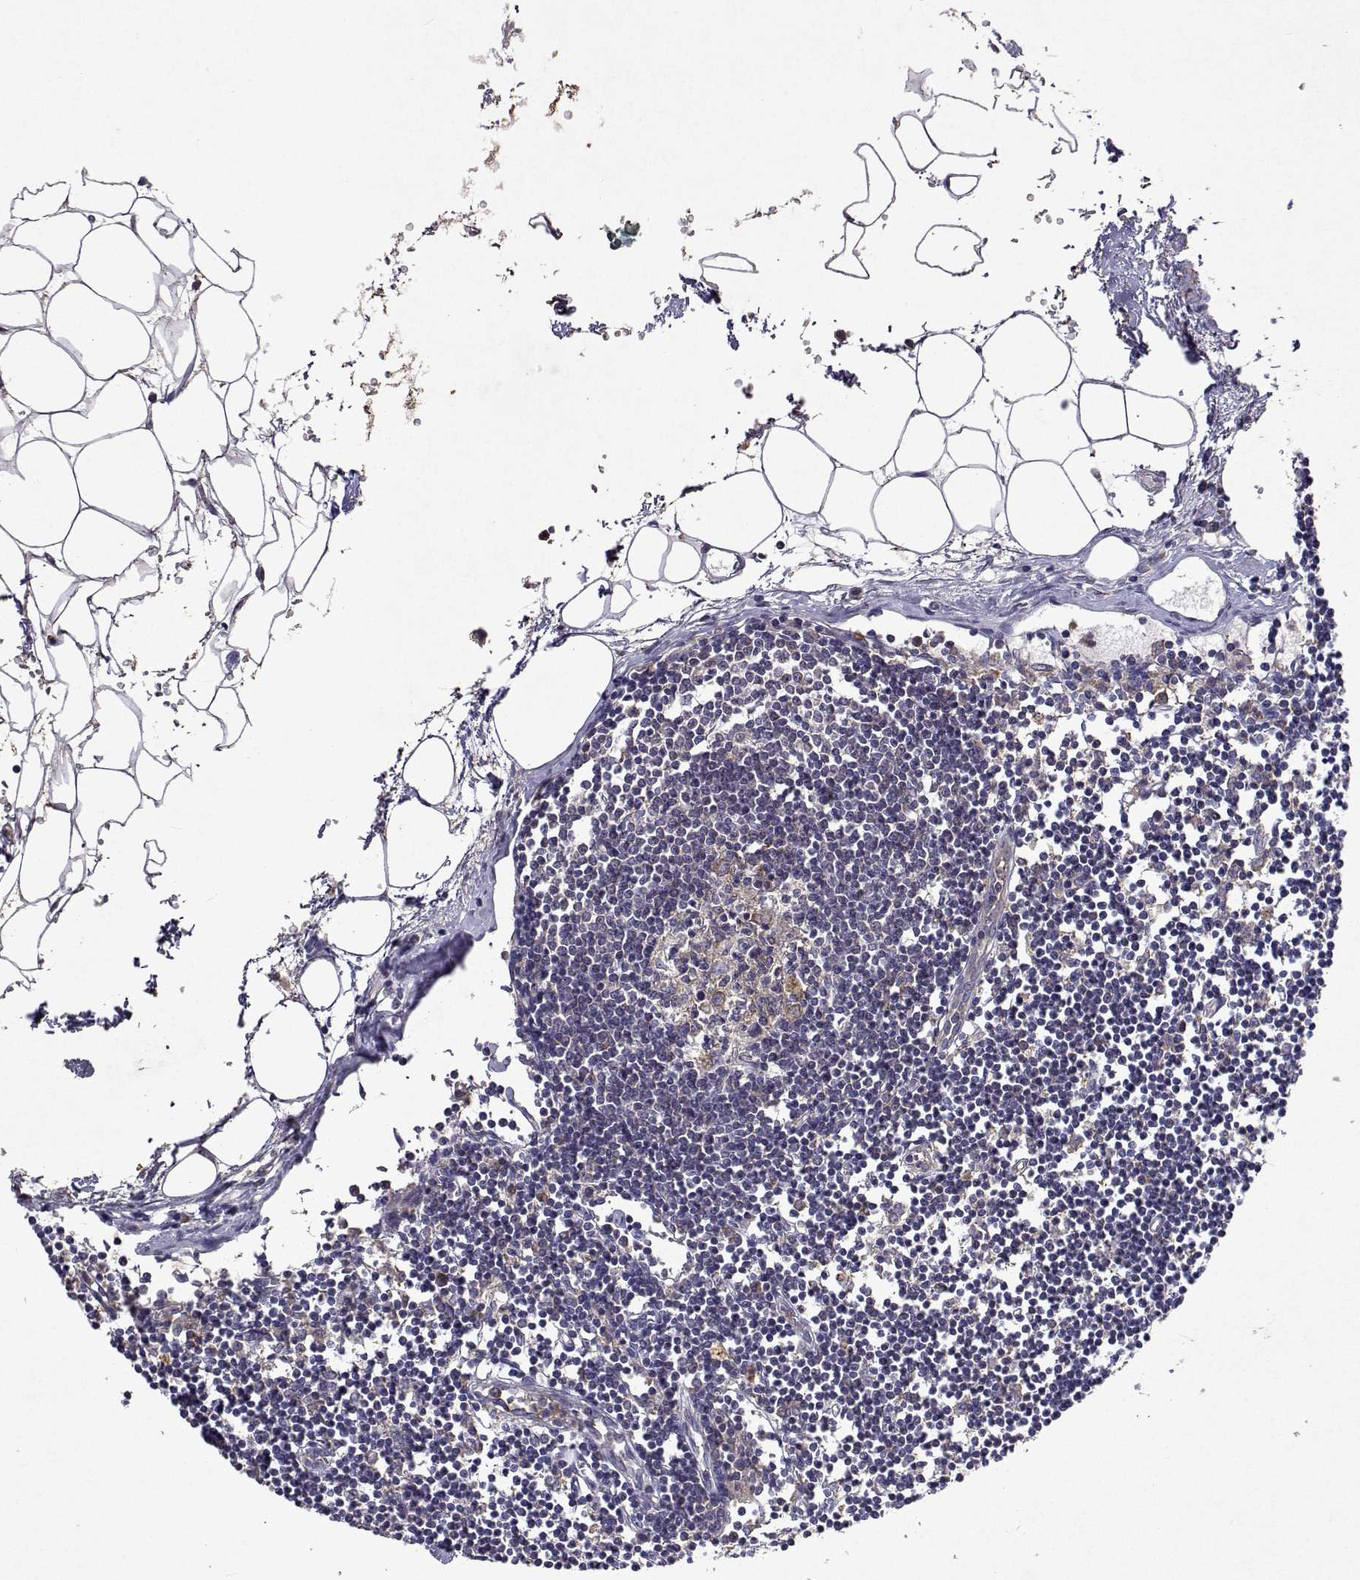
{"staining": {"intensity": "moderate", "quantity": ">75%", "location": "cytoplasmic/membranous"}, "tissue": "lymph node", "cell_type": "Germinal center cells", "image_type": "normal", "snomed": [{"axis": "morphology", "description": "Normal tissue, NOS"}, {"axis": "topography", "description": "Lymph node"}], "caption": "Human lymph node stained with a brown dye shows moderate cytoplasmic/membranous positive positivity in about >75% of germinal center cells.", "gene": "TARBP2", "patient": {"sex": "female", "age": 65}}